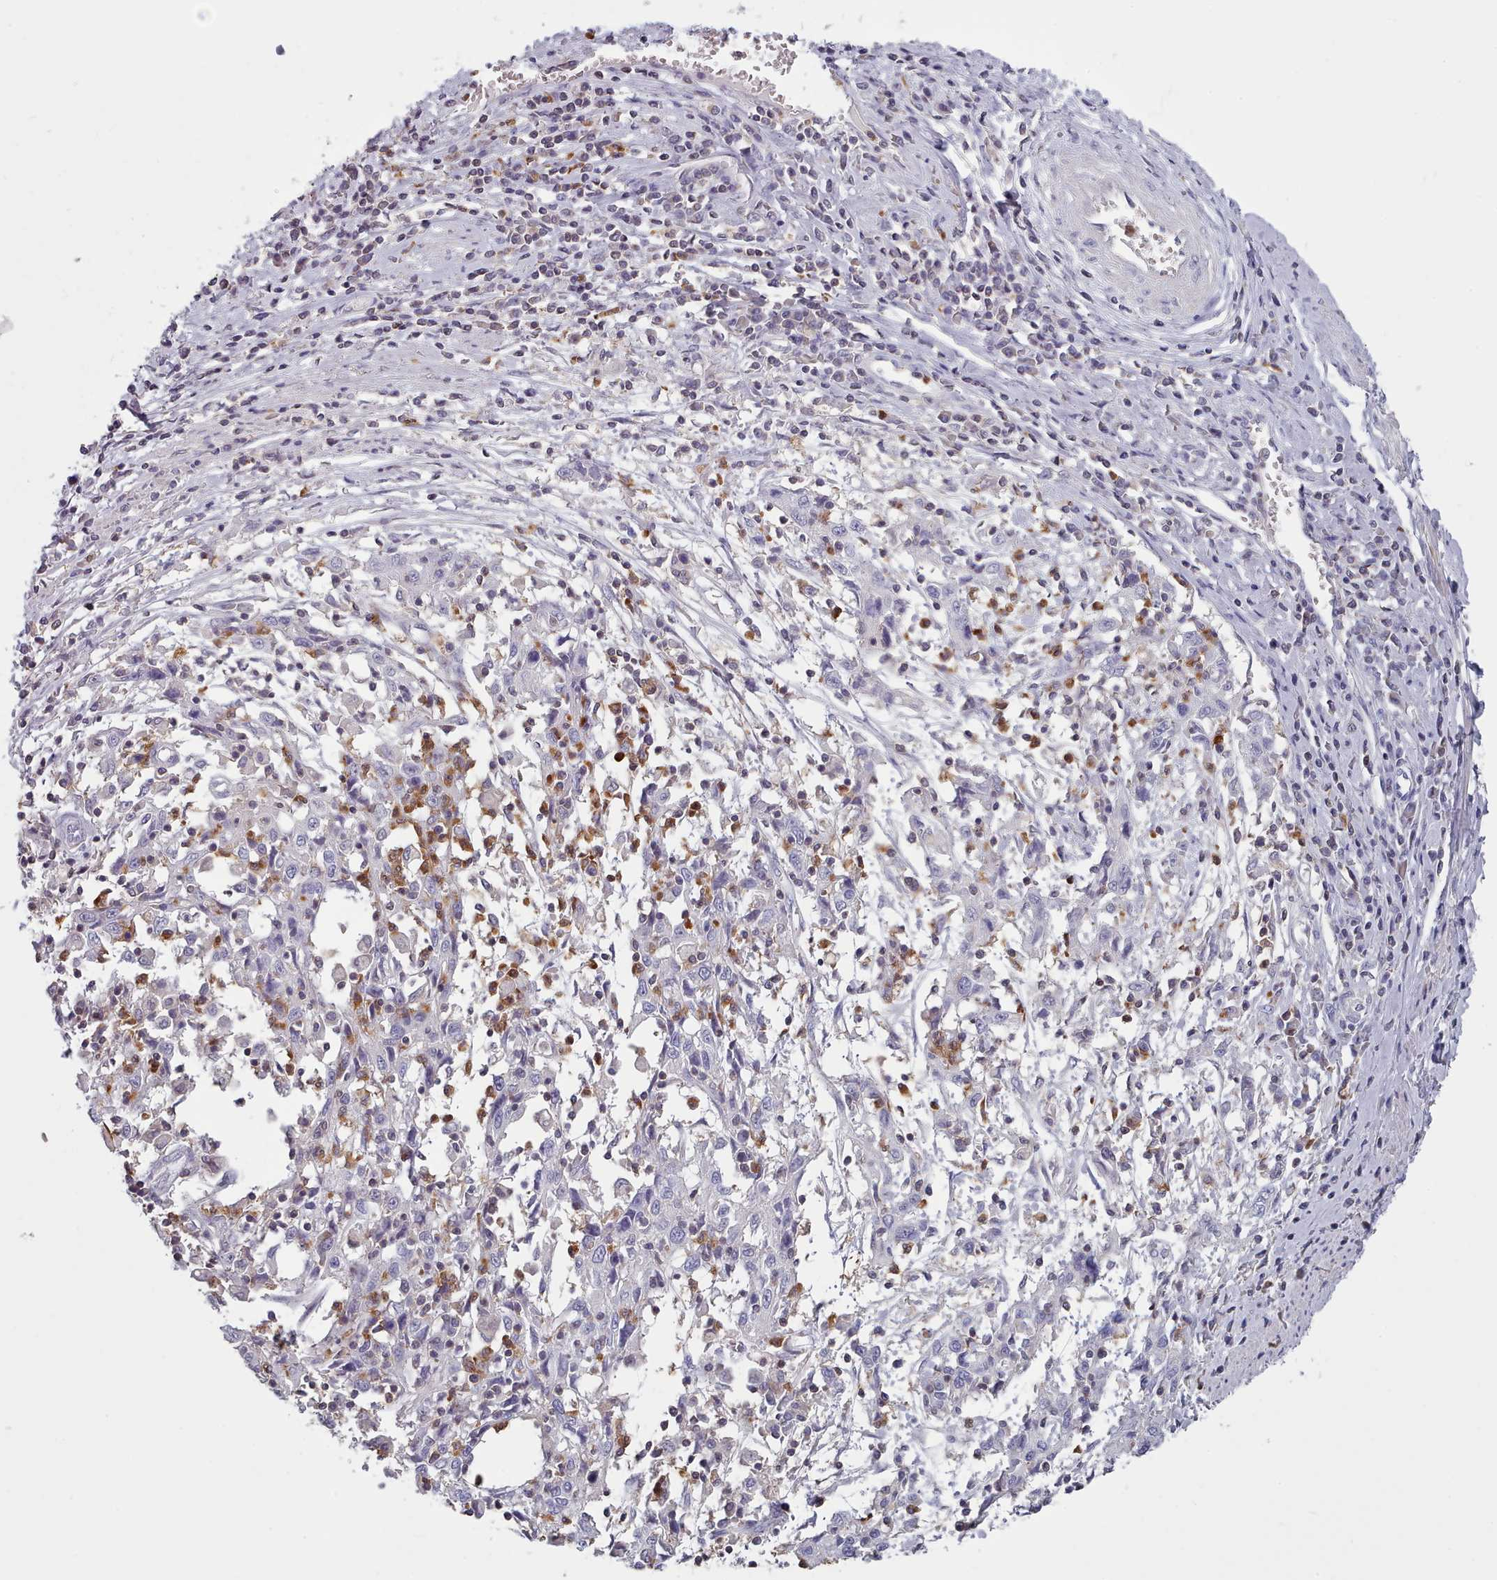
{"staining": {"intensity": "negative", "quantity": "none", "location": "none"}, "tissue": "cervical cancer", "cell_type": "Tumor cells", "image_type": "cancer", "snomed": [{"axis": "morphology", "description": "Squamous cell carcinoma, NOS"}, {"axis": "topography", "description": "Cervix"}], "caption": "An immunohistochemistry (IHC) photomicrograph of cervical squamous cell carcinoma is shown. There is no staining in tumor cells of cervical squamous cell carcinoma.", "gene": "RAC2", "patient": {"sex": "female", "age": 46}}